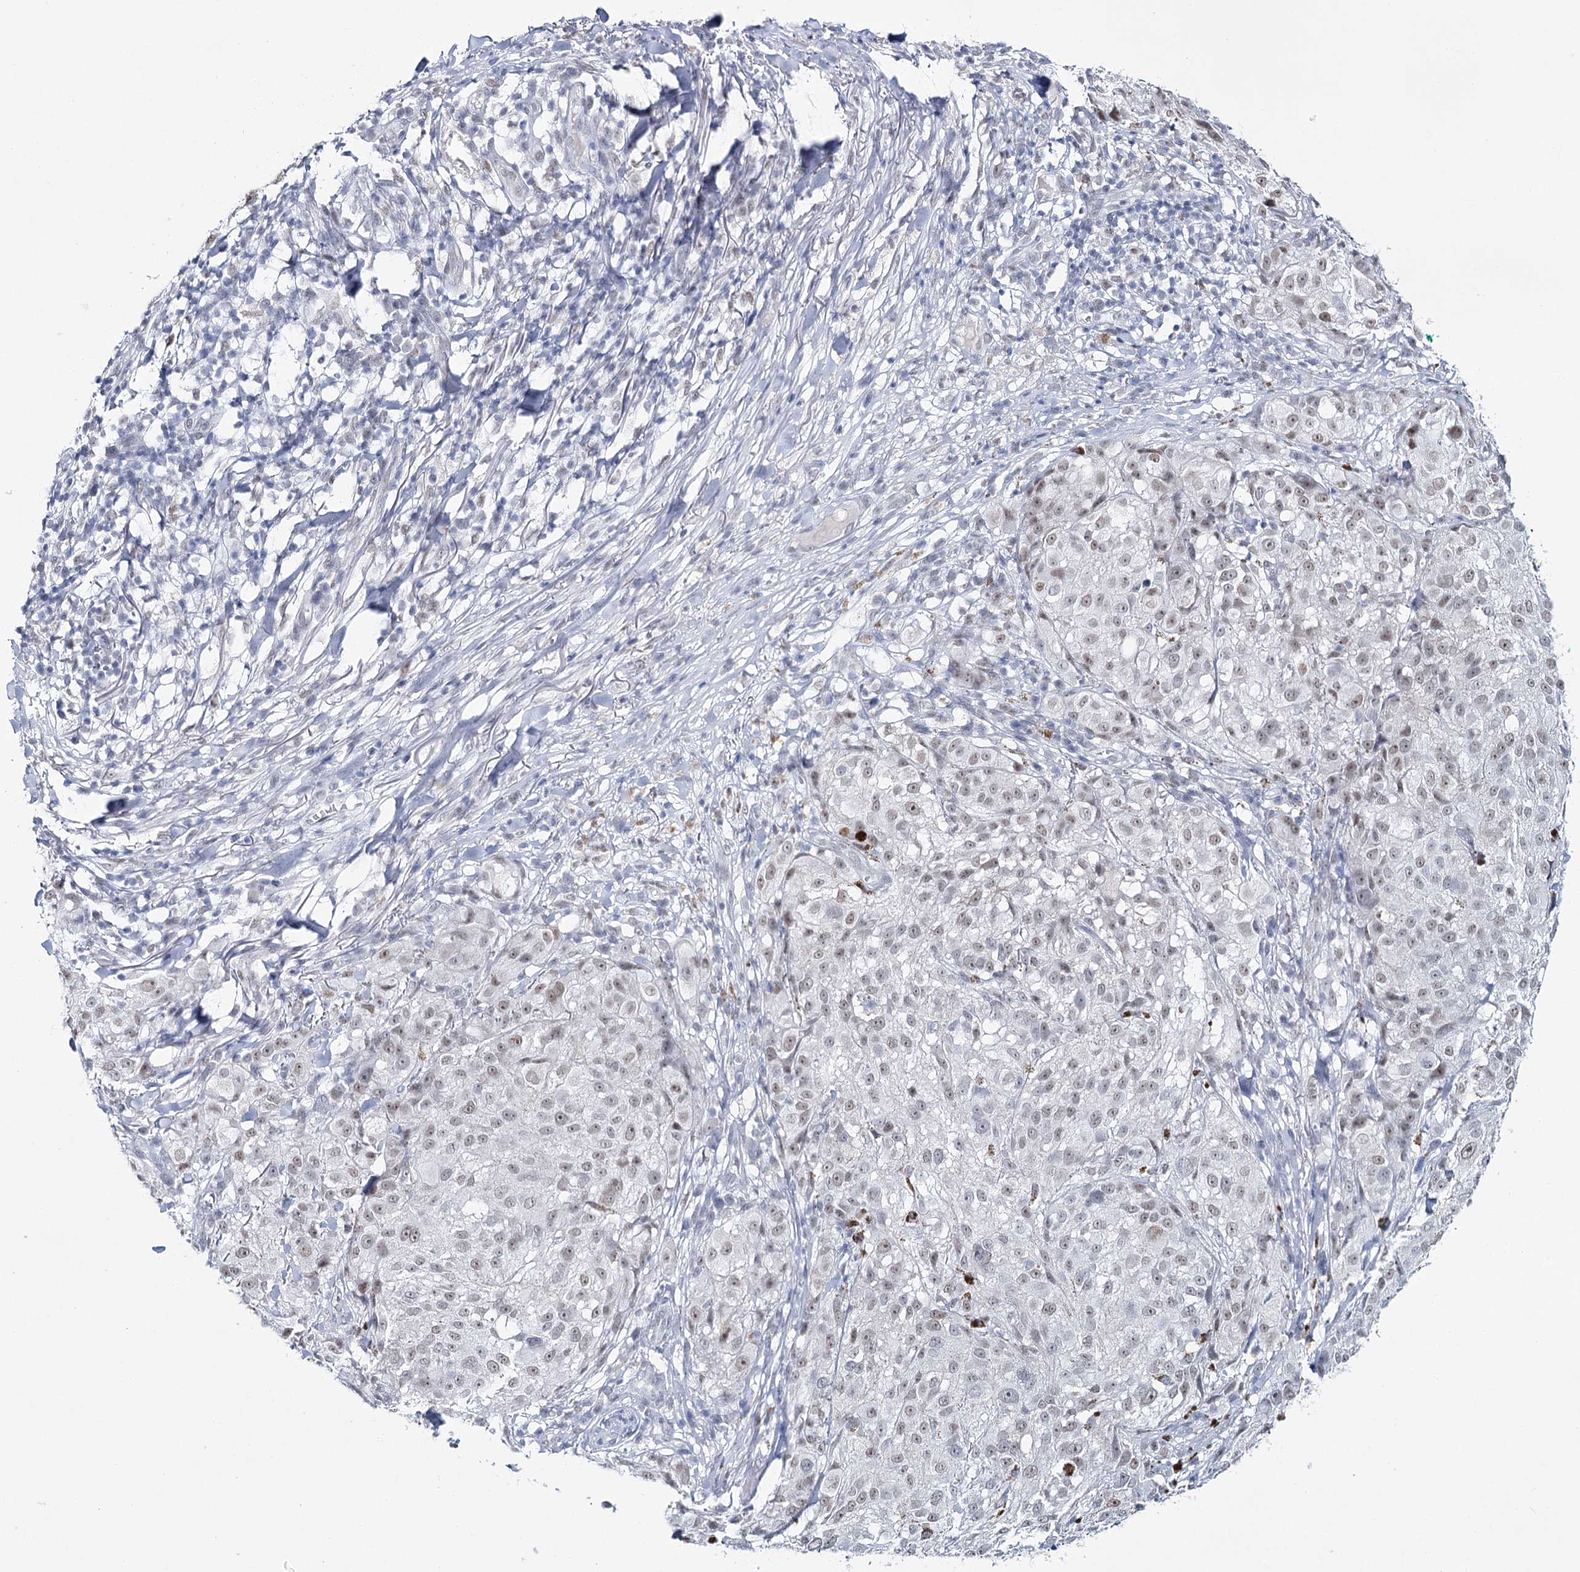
{"staining": {"intensity": "weak", "quantity": ">75%", "location": "nuclear"}, "tissue": "melanoma", "cell_type": "Tumor cells", "image_type": "cancer", "snomed": [{"axis": "morphology", "description": "Necrosis, NOS"}, {"axis": "morphology", "description": "Malignant melanoma, NOS"}, {"axis": "topography", "description": "Skin"}], "caption": "Malignant melanoma stained with DAB immunohistochemistry (IHC) exhibits low levels of weak nuclear positivity in approximately >75% of tumor cells. (DAB (3,3'-diaminobenzidine) IHC with brightfield microscopy, high magnification).", "gene": "ZC3H8", "patient": {"sex": "female", "age": 87}}